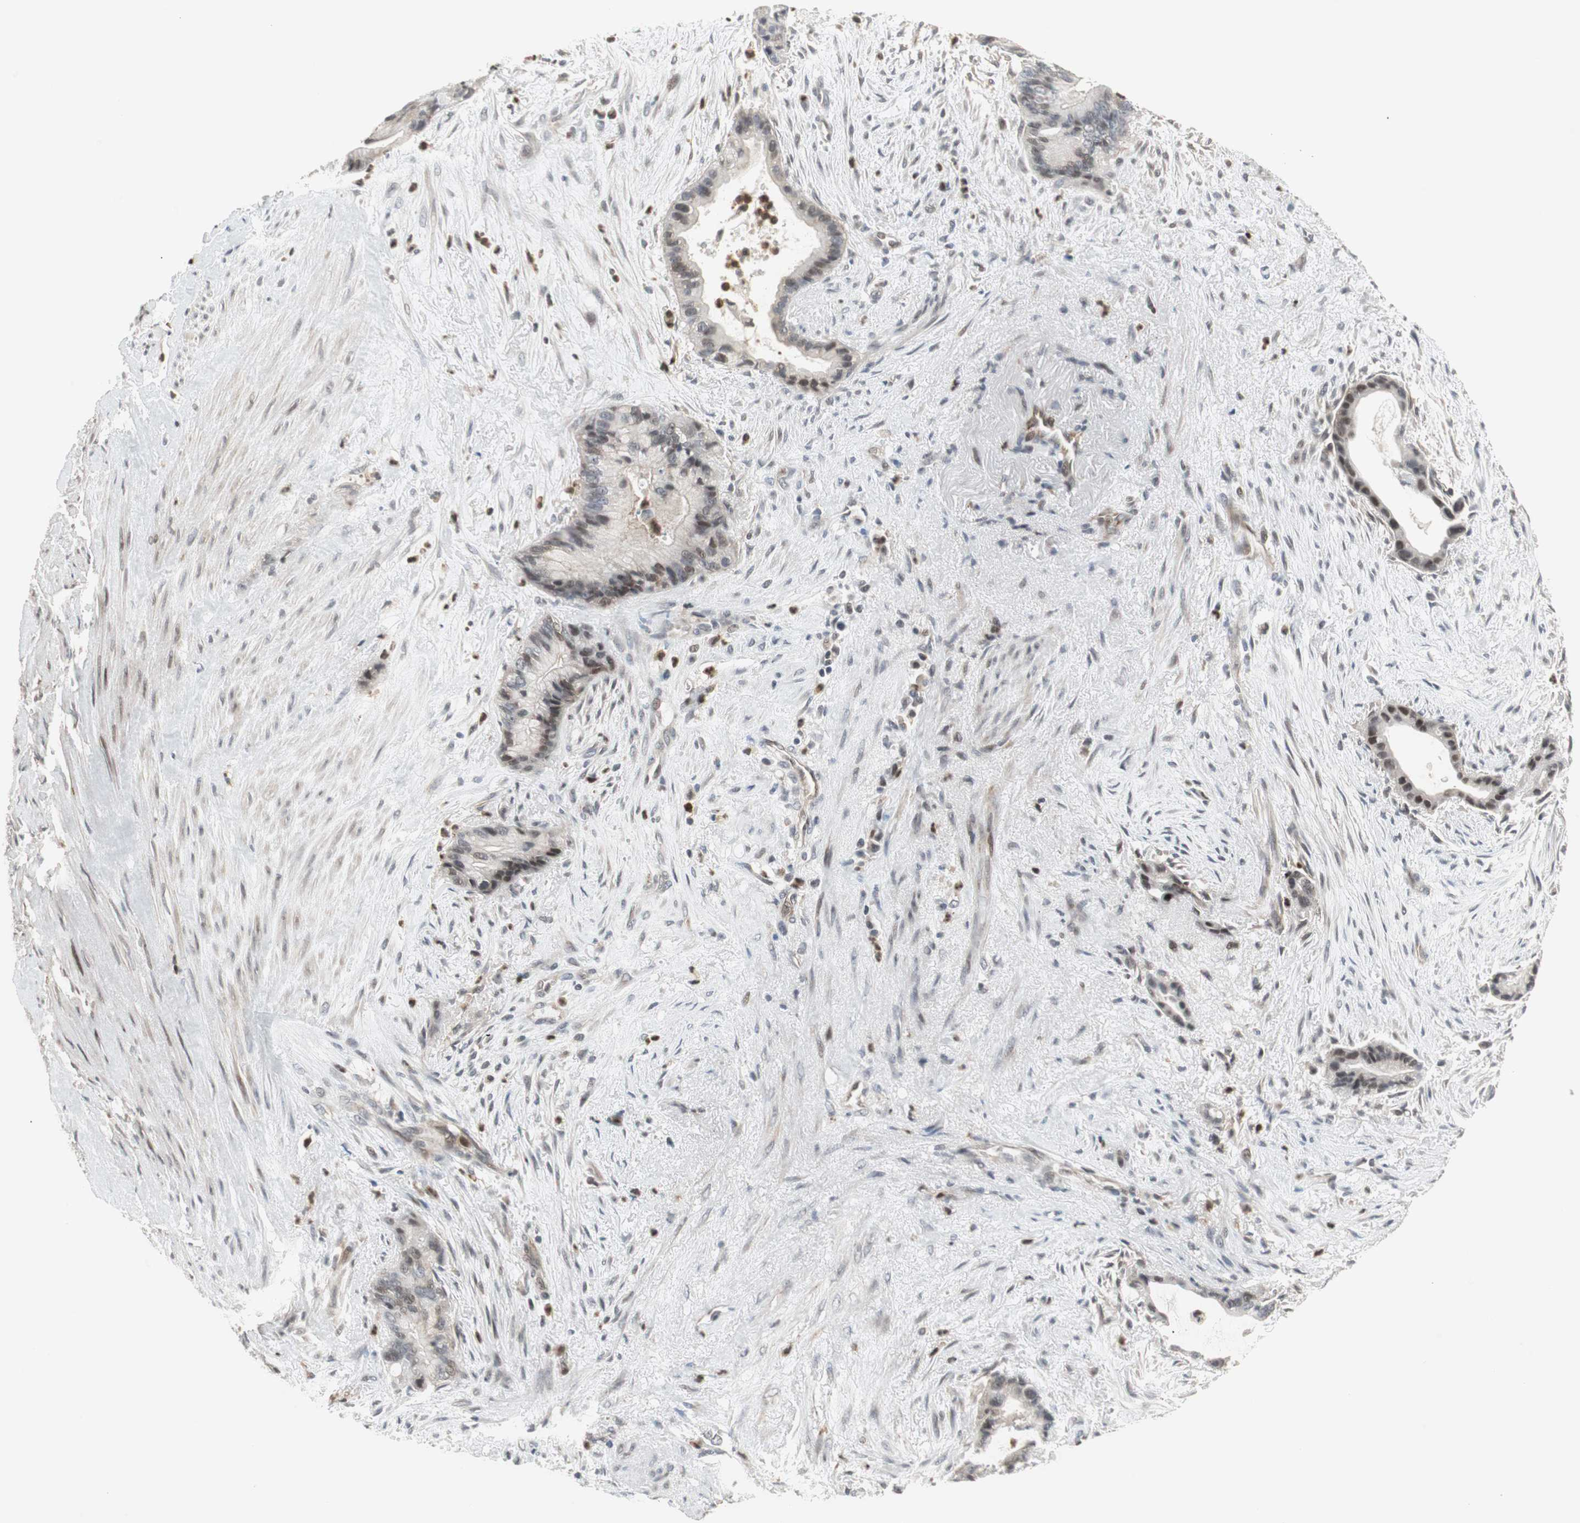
{"staining": {"intensity": "weak", "quantity": "<25%", "location": "nuclear"}, "tissue": "liver cancer", "cell_type": "Tumor cells", "image_type": "cancer", "snomed": [{"axis": "morphology", "description": "Cholangiocarcinoma"}, {"axis": "topography", "description": "Liver"}], "caption": "The immunohistochemistry (IHC) photomicrograph has no significant staining in tumor cells of liver cancer tissue.", "gene": "SNX4", "patient": {"sex": "female", "age": 55}}